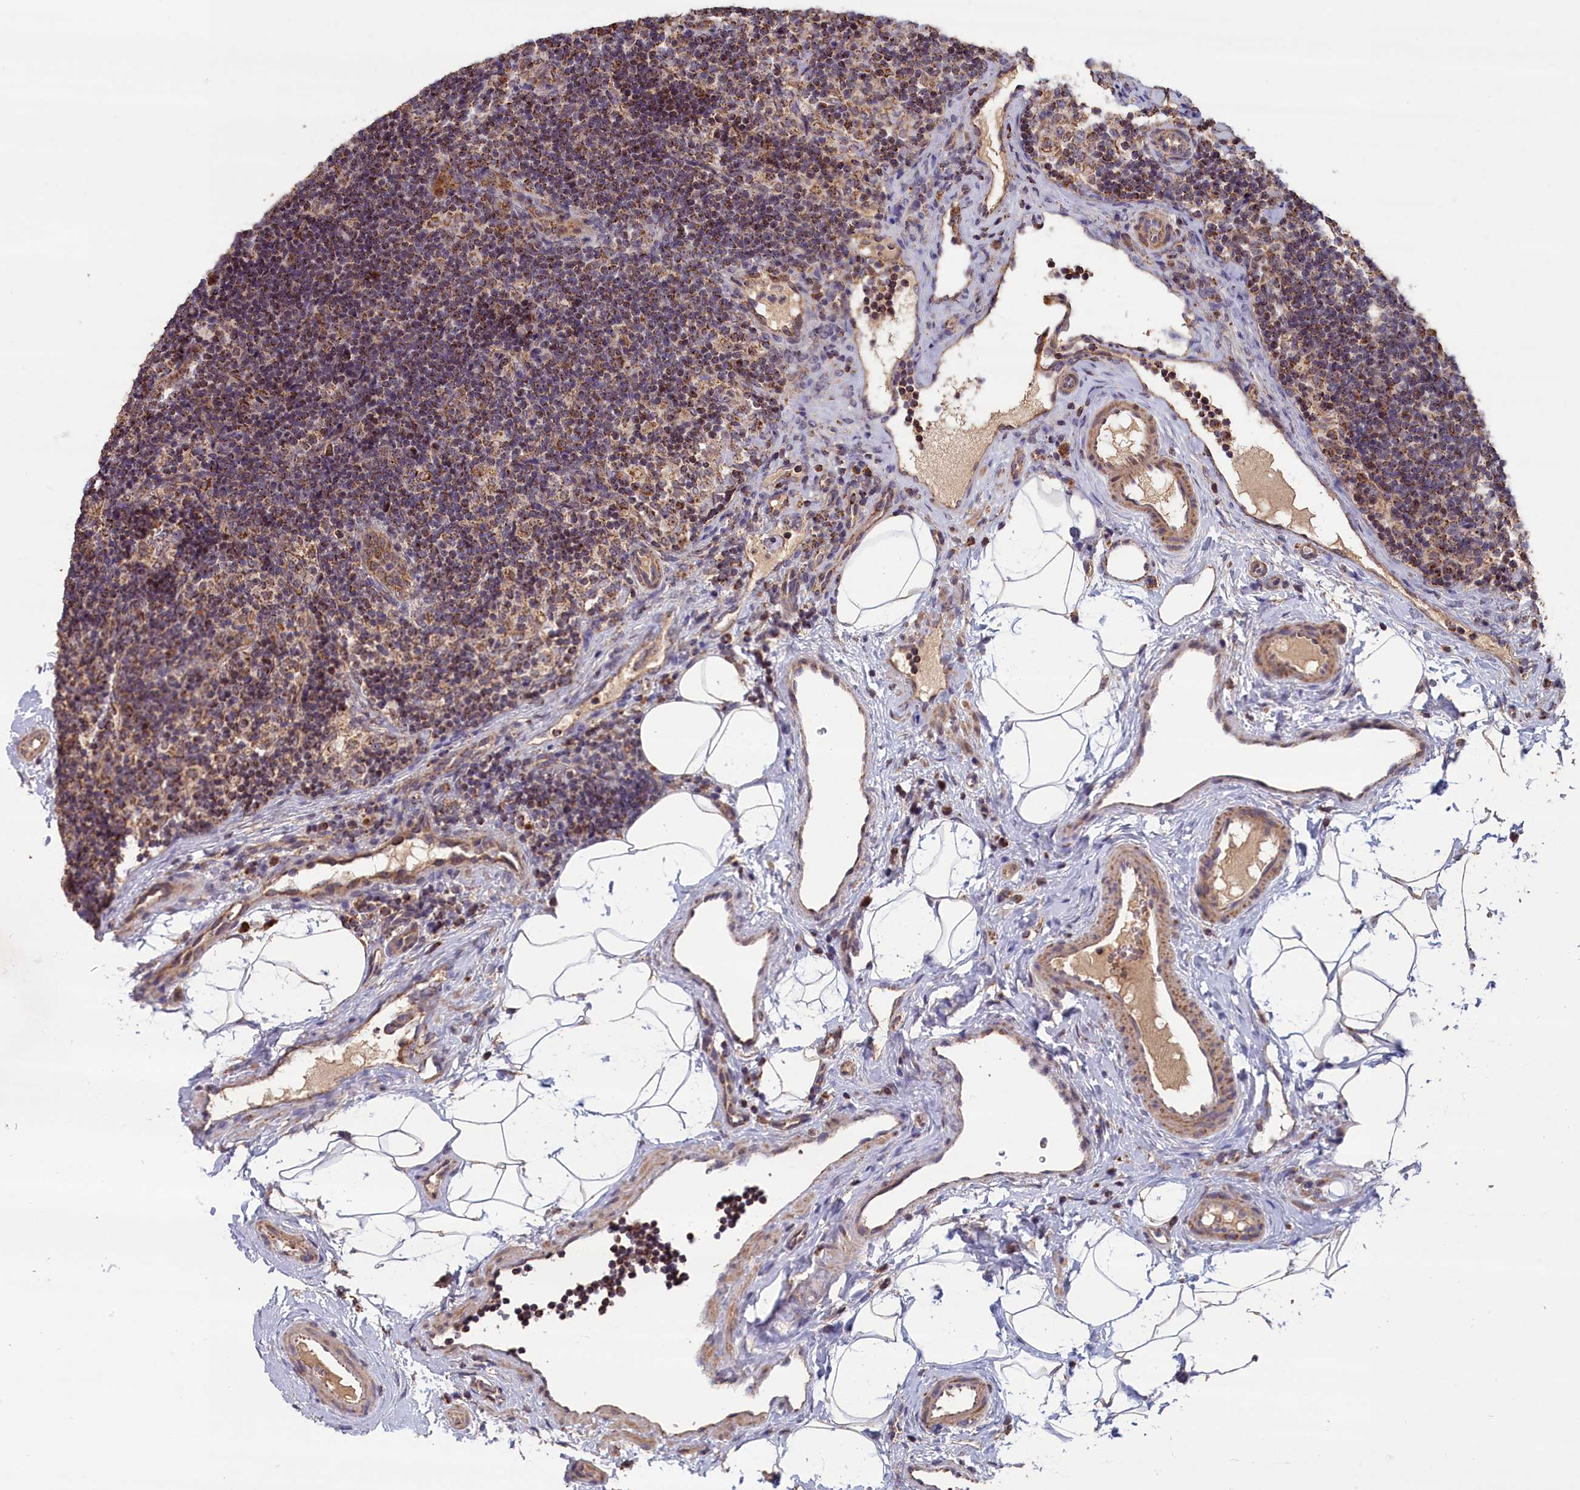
{"staining": {"intensity": "moderate", "quantity": "25%-75%", "location": "cytoplasmic/membranous"}, "tissue": "lymph node", "cell_type": "Germinal center cells", "image_type": "normal", "snomed": [{"axis": "morphology", "description": "Normal tissue, NOS"}, {"axis": "topography", "description": "Lymph node"}], "caption": "A histopathology image of human lymph node stained for a protein exhibits moderate cytoplasmic/membranous brown staining in germinal center cells. (DAB IHC with brightfield microscopy, high magnification).", "gene": "ENSG00000269825", "patient": {"sex": "female", "age": 22}}